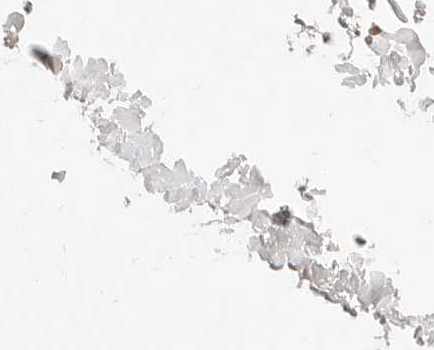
{"staining": {"intensity": "weak", "quantity": ">75%", "location": "cytoplasmic/membranous"}, "tissue": "adipose tissue", "cell_type": "Adipocytes", "image_type": "normal", "snomed": [{"axis": "morphology", "description": "Normal tissue, NOS"}, {"axis": "topography", "description": "Soft tissue"}], "caption": "Protein staining of benign adipose tissue reveals weak cytoplasmic/membranous expression in approximately >75% of adipocytes. (Stains: DAB (3,3'-diaminobenzidine) in brown, nuclei in blue, Microscopy: brightfield microscopy at high magnification).", "gene": "PABPC4", "patient": {"sex": "male", "age": 72}}